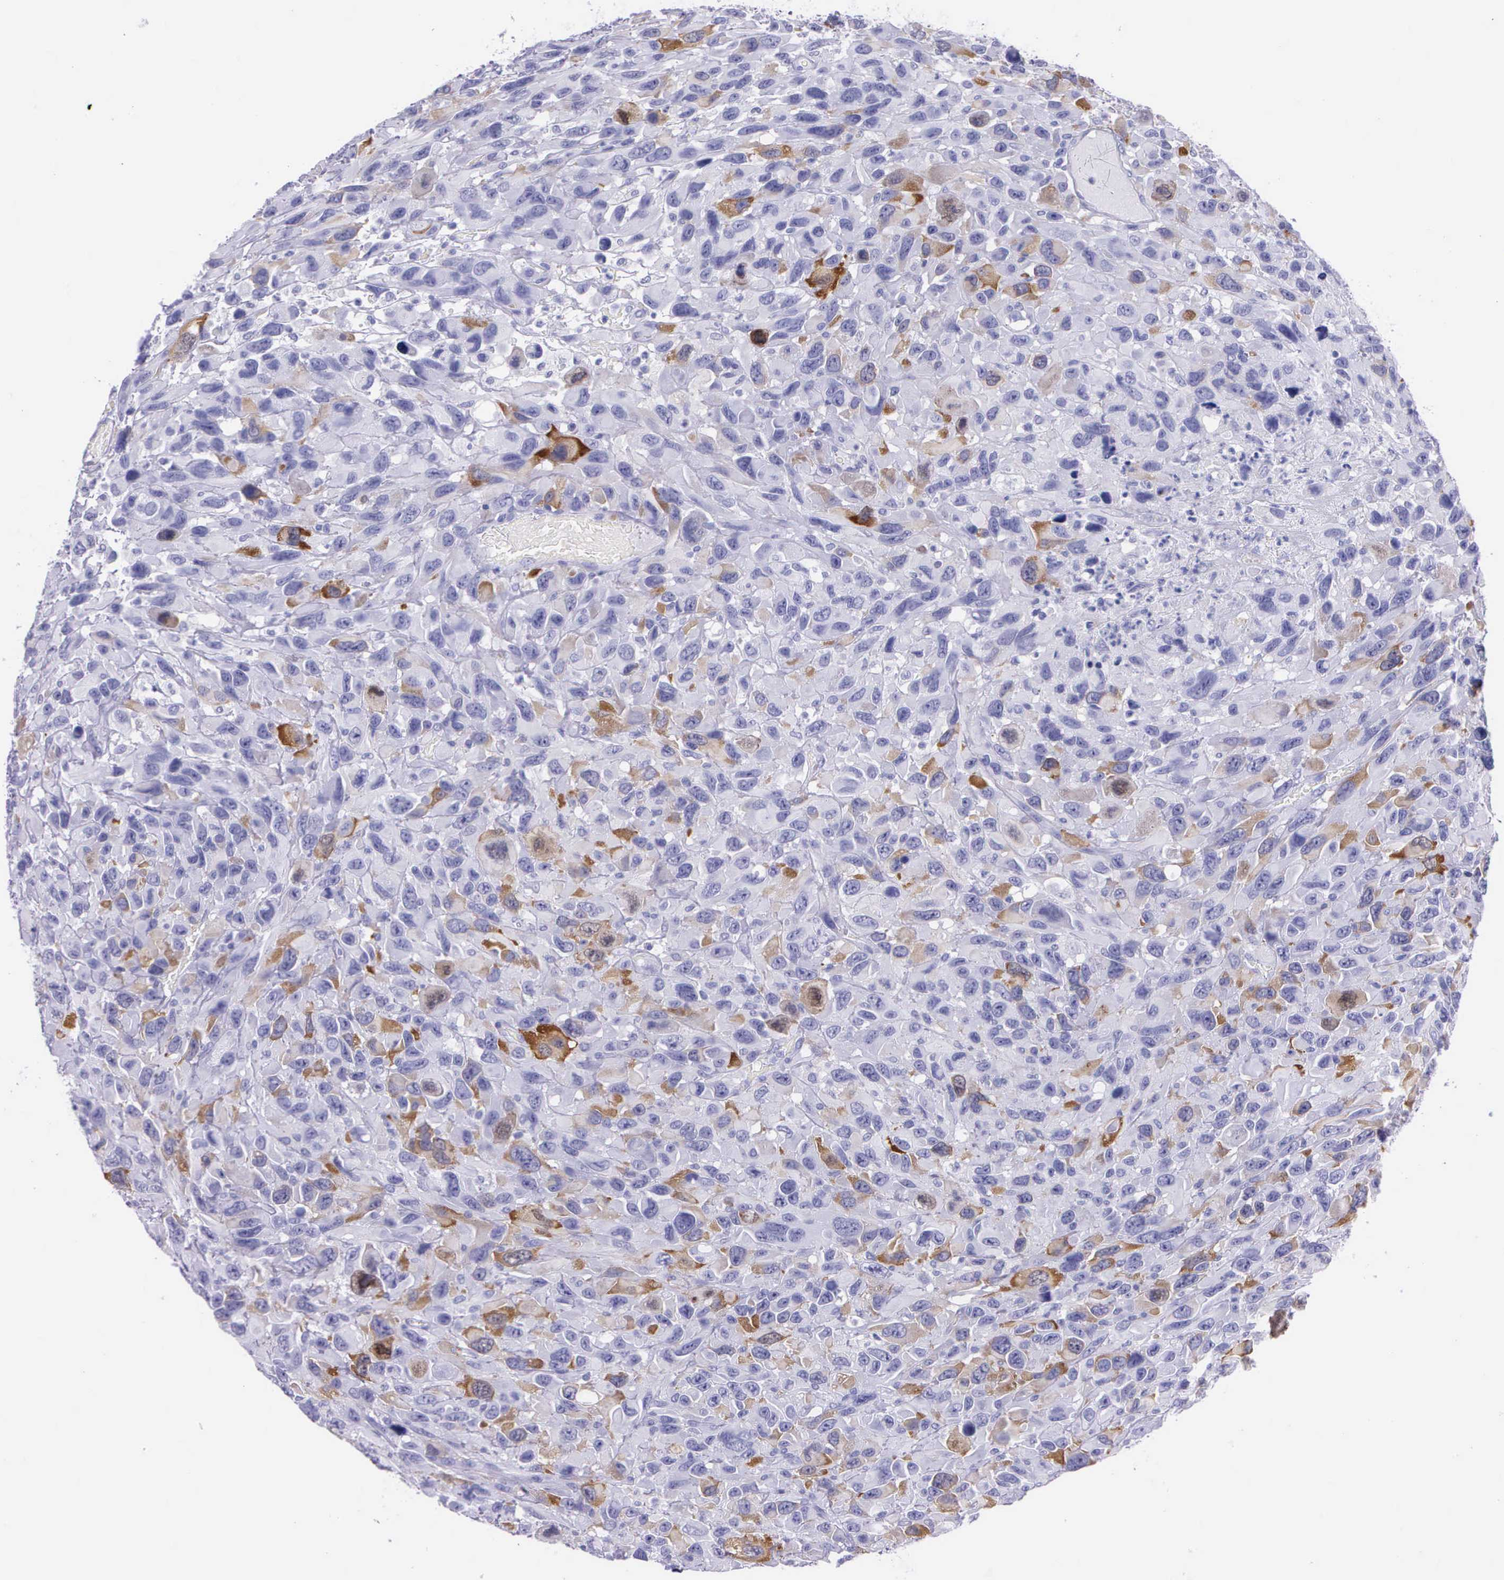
{"staining": {"intensity": "moderate", "quantity": "<25%", "location": "cytoplasmic/membranous"}, "tissue": "renal cancer", "cell_type": "Tumor cells", "image_type": "cancer", "snomed": [{"axis": "morphology", "description": "Adenocarcinoma, NOS"}, {"axis": "topography", "description": "Kidney"}], "caption": "Protein staining of adenocarcinoma (renal) tissue exhibits moderate cytoplasmic/membranous staining in about <25% of tumor cells. Immunohistochemistry stains the protein of interest in brown and the nuclei are stained blue.", "gene": "CCNB1", "patient": {"sex": "male", "age": 79}}